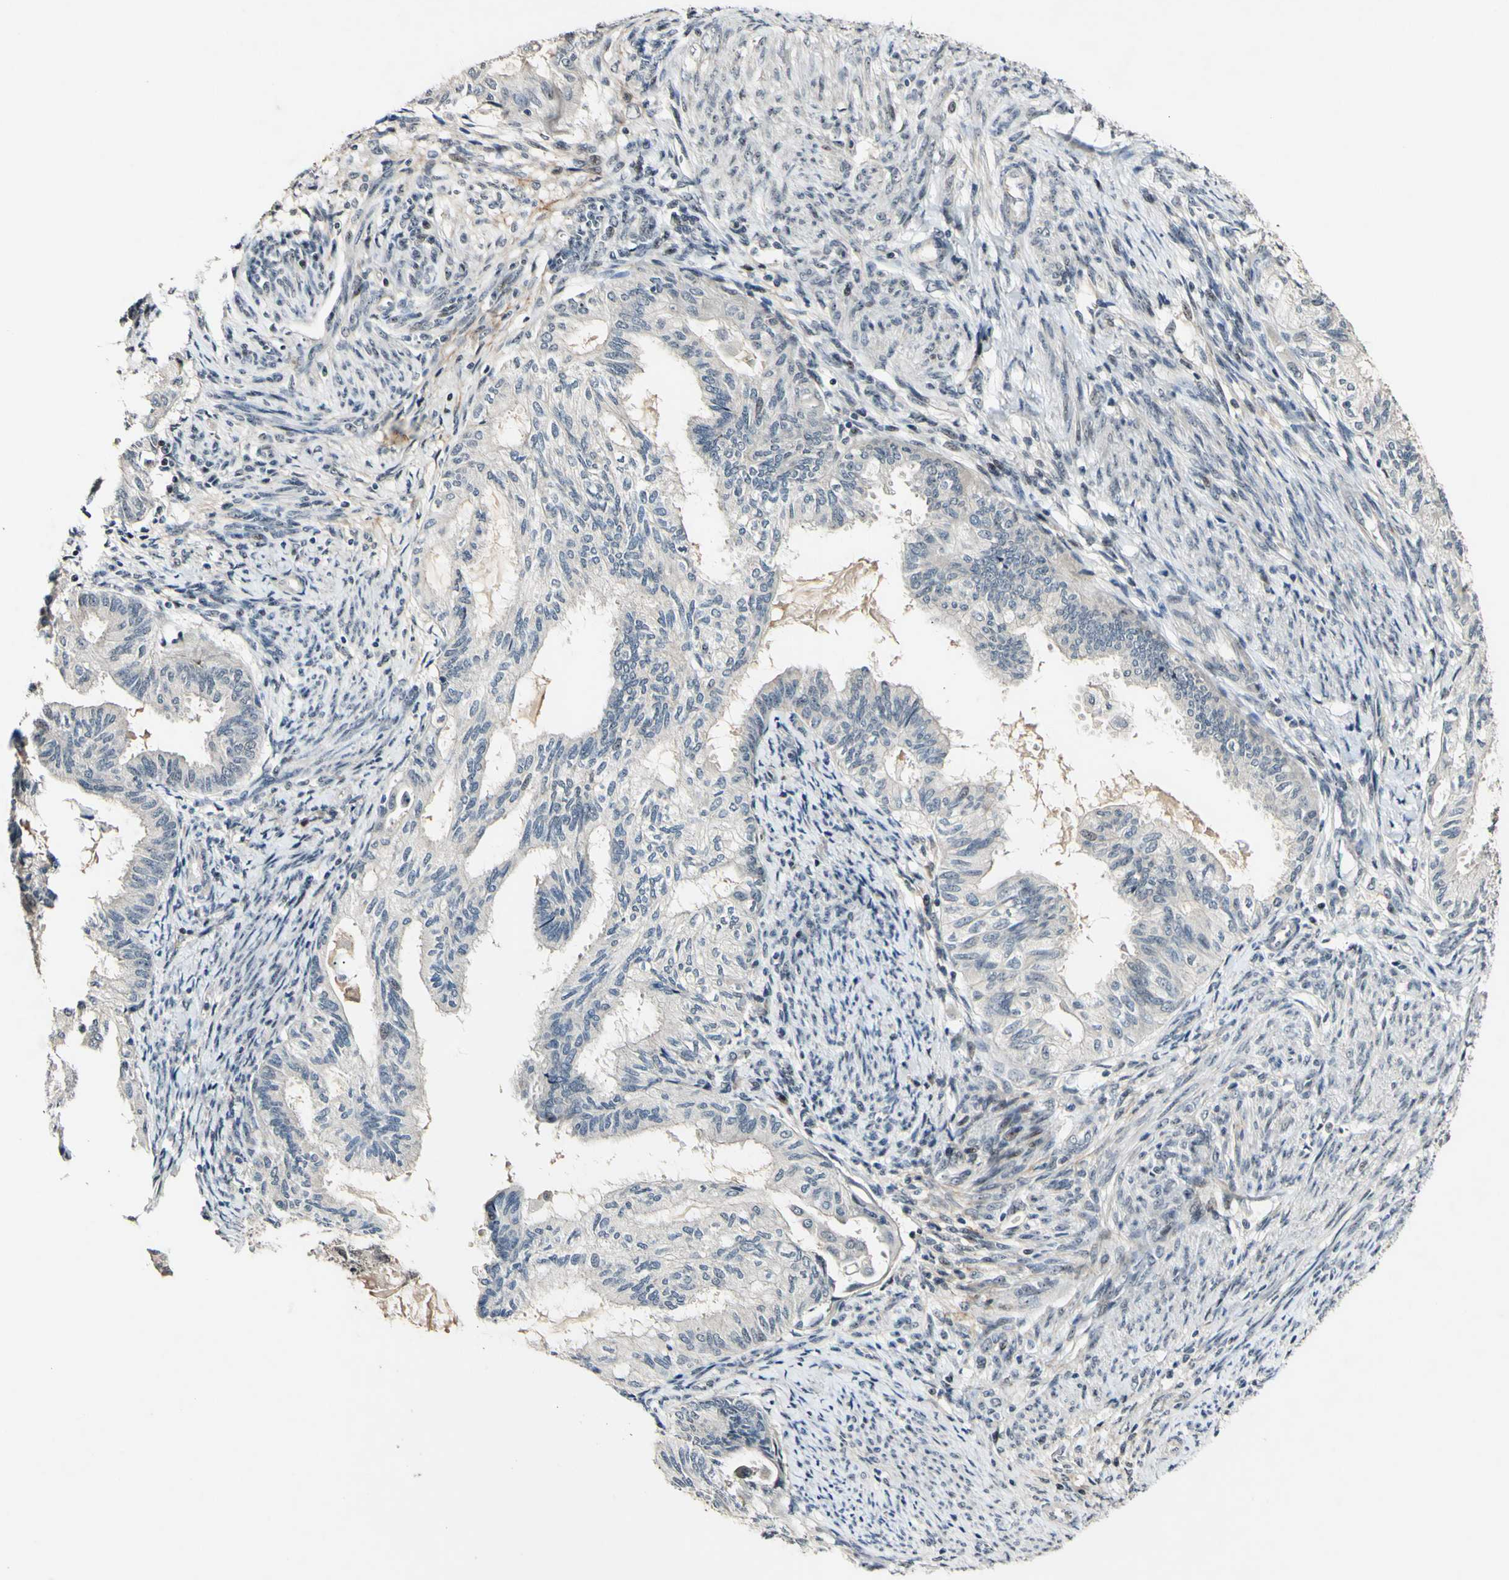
{"staining": {"intensity": "negative", "quantity": "none", "location": "none"}, "tissue": "cervical cancer", "cell_type": "Tumor cells", "image_type": "cancer", "snomed": [{"axis": "morphology", "description": "Normal tissue, NOS"}, {"axis": "morphology", "description": "Adenocarcinoma, NOS"}, {"axis": "topography", "description": "Cervix"}, {"axis": "topography", "description": "Endometrium"}], "caption": "Cervical cancer (adenocarcinoma) stained for a protein using immunohistochemistry shows no positivity tumor cells.", "gene": "POLR2F", "patient": {"sex": "female", "age": 86}}